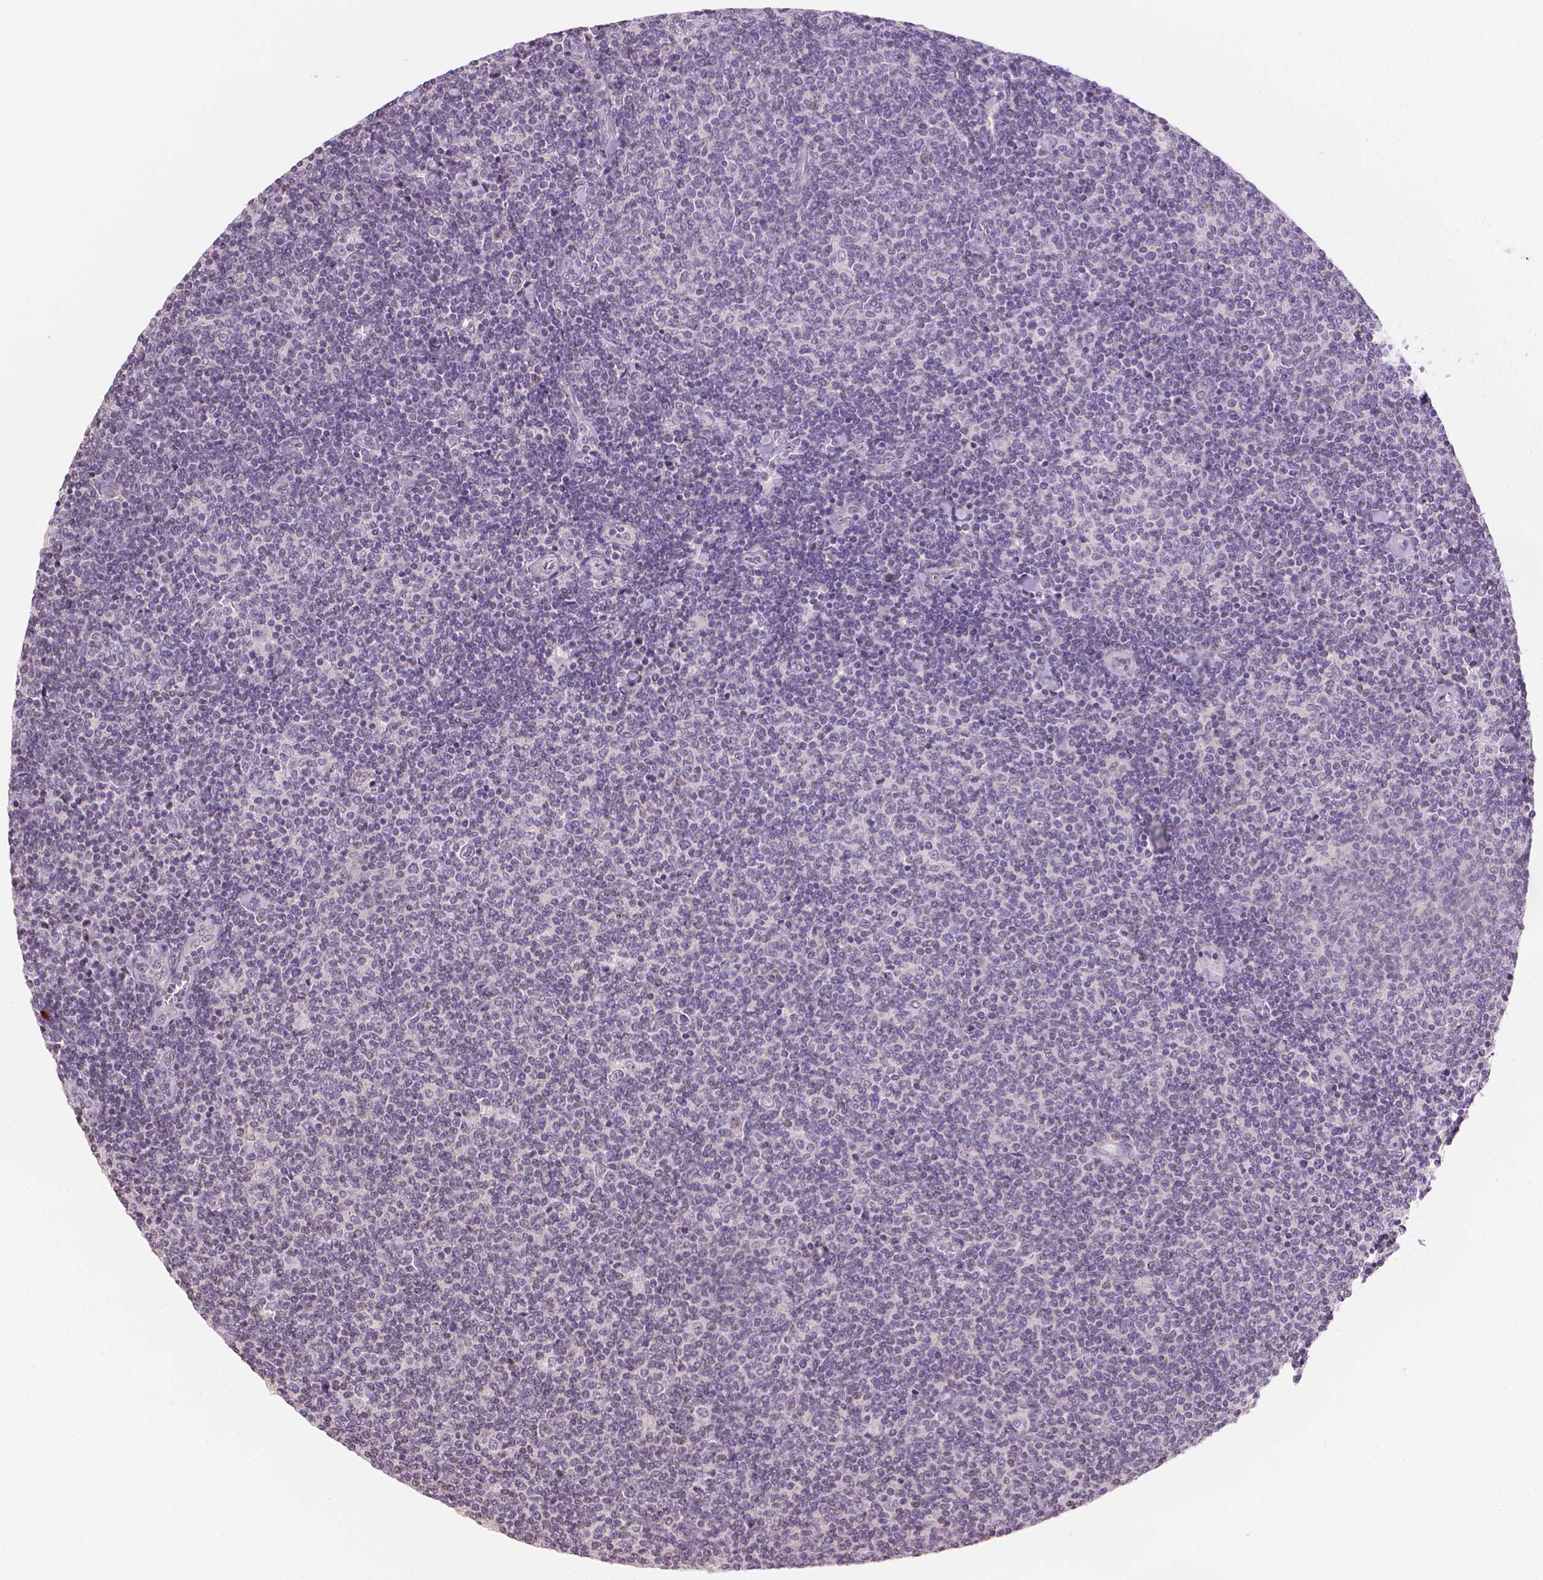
{"staining": {"intensity": "negative", "quantity": "none", "location": "none"}, "tissue": "lymphoma", "cell_type": "Tumor cells", "image_type": "cancer", "snomed": [{"axis": "morphology", "description": "Malignant lymphoma, non-Hodgkin's type, Low grade"}, {"axis": "topography", "description": "Lymph node"}], "caption": "DAB immunohistochemical staining of low-grade malignant lymphoma, non-Hodgkin's type reveals no significant positivity in tumor cells.", "gene": "NCAN", "patient": {"sex": "male", "age": 52}}